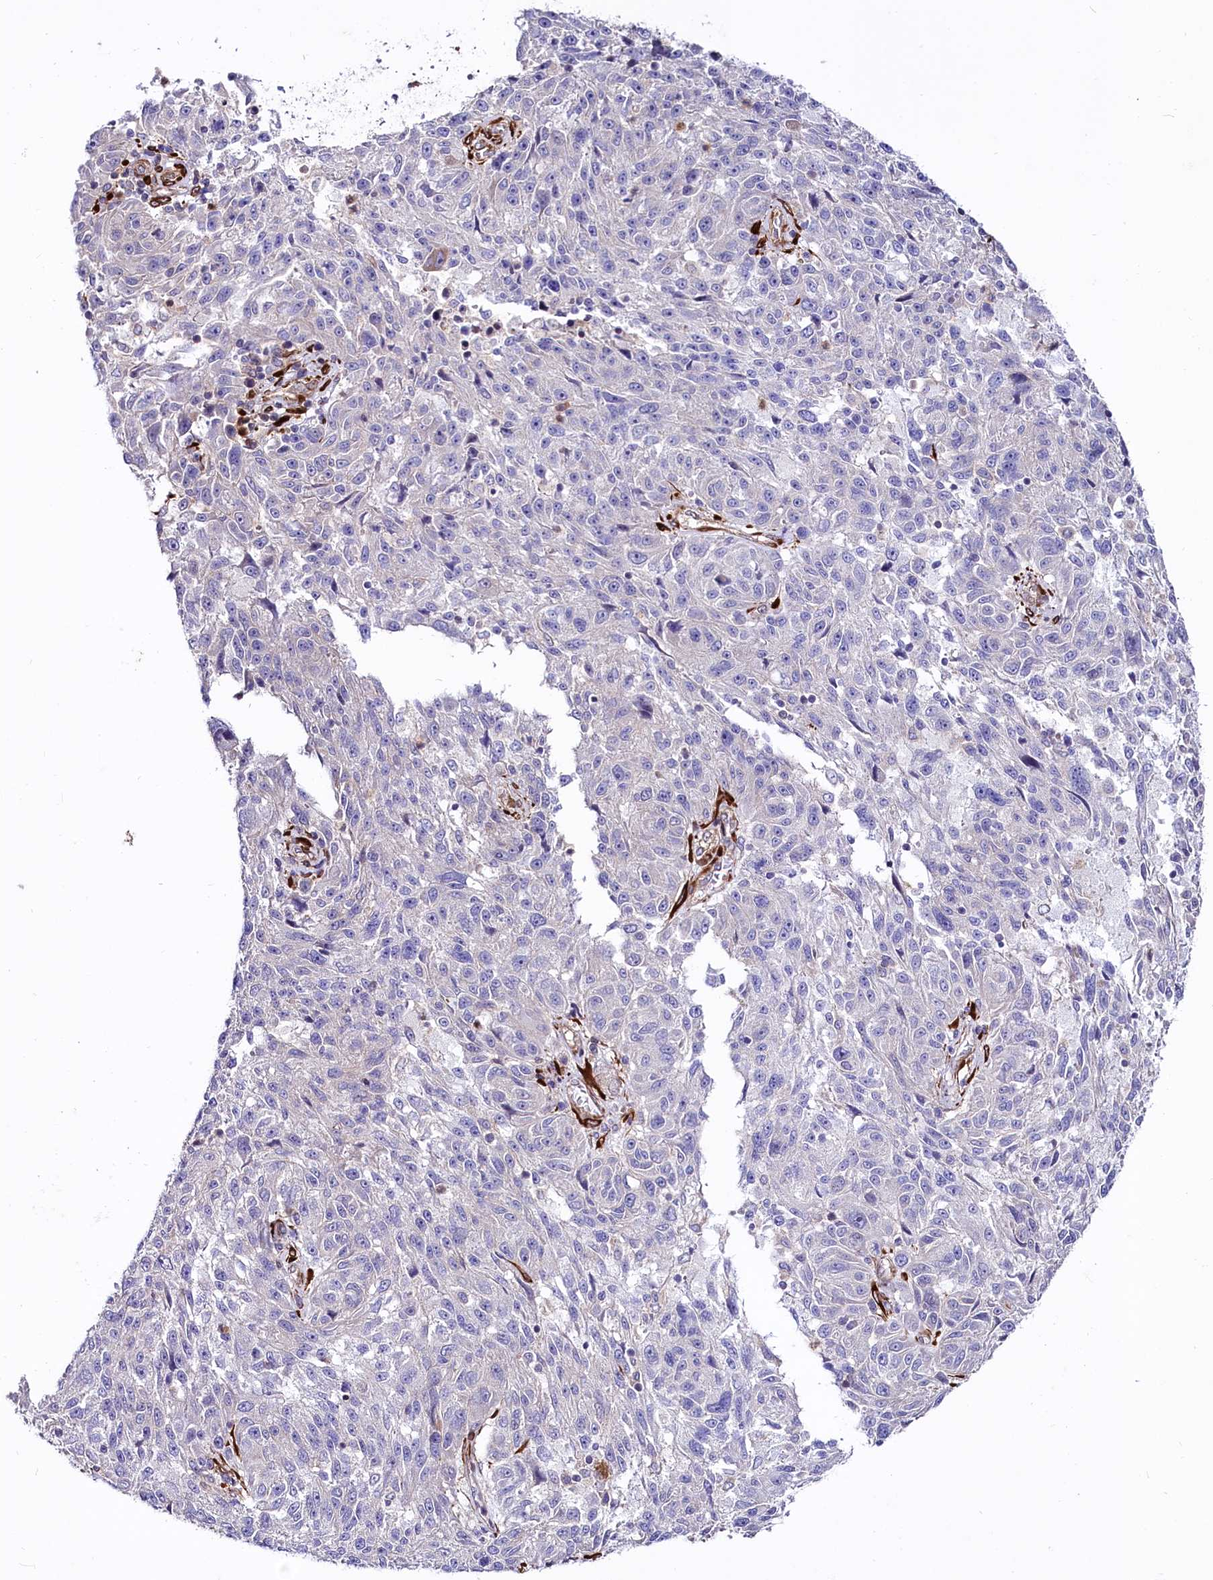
{"staining": {"intensity": "negative", "quantity": "none", "location": "none"}, "tissue": "melanoma", "cell_type": "Tumor cells", "image_type": "cancer", "snomed": [{"axis": "morphology", "description": "Malignant melanoma, NOS"}, {"axis": "topography", "description": "Skin"}], "caption": "A photomicrograph of human malignant melanoma is negative for staining in tumor cells.", "gene": "FCHSD2", "patient": {"sex": "male", "age": 53}}